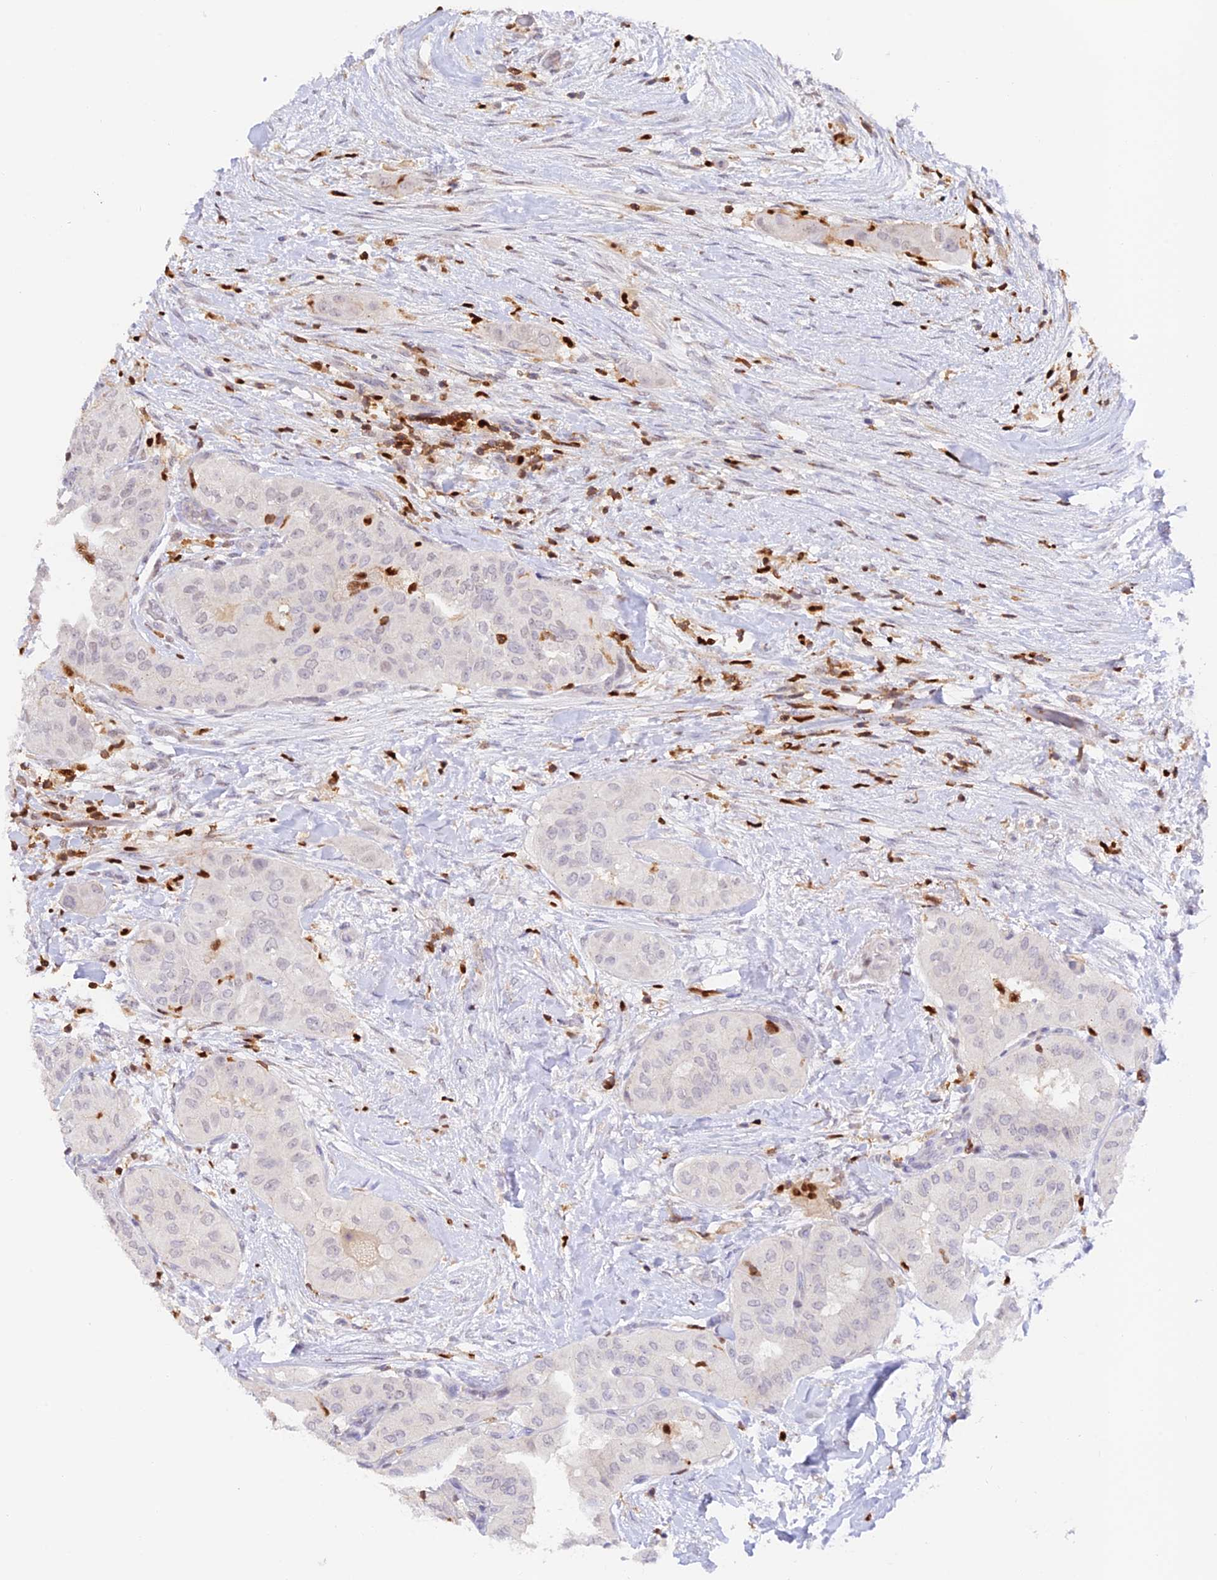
{"staining": {"intensity": "weak", "quantity": "<25%", "location": "nuclear"}, "tissue": "head and neck cancer", "cell_type": "Tumor cells", "image_type": "cancer", "snomed": [{"axis": "morphology", "description": "Adenocarcinoma, NOS"}, {"axis": "topography", "description": "Head-Neck"}], "caption": "IHC of human head and neck cancer (adenocarcinoma) demonstrates no expression in tumor cells. (IHC, brightfield microscopy, high magnification).", "gene": "DENND1C", "patient": {"sex": "male", "age": 66}}